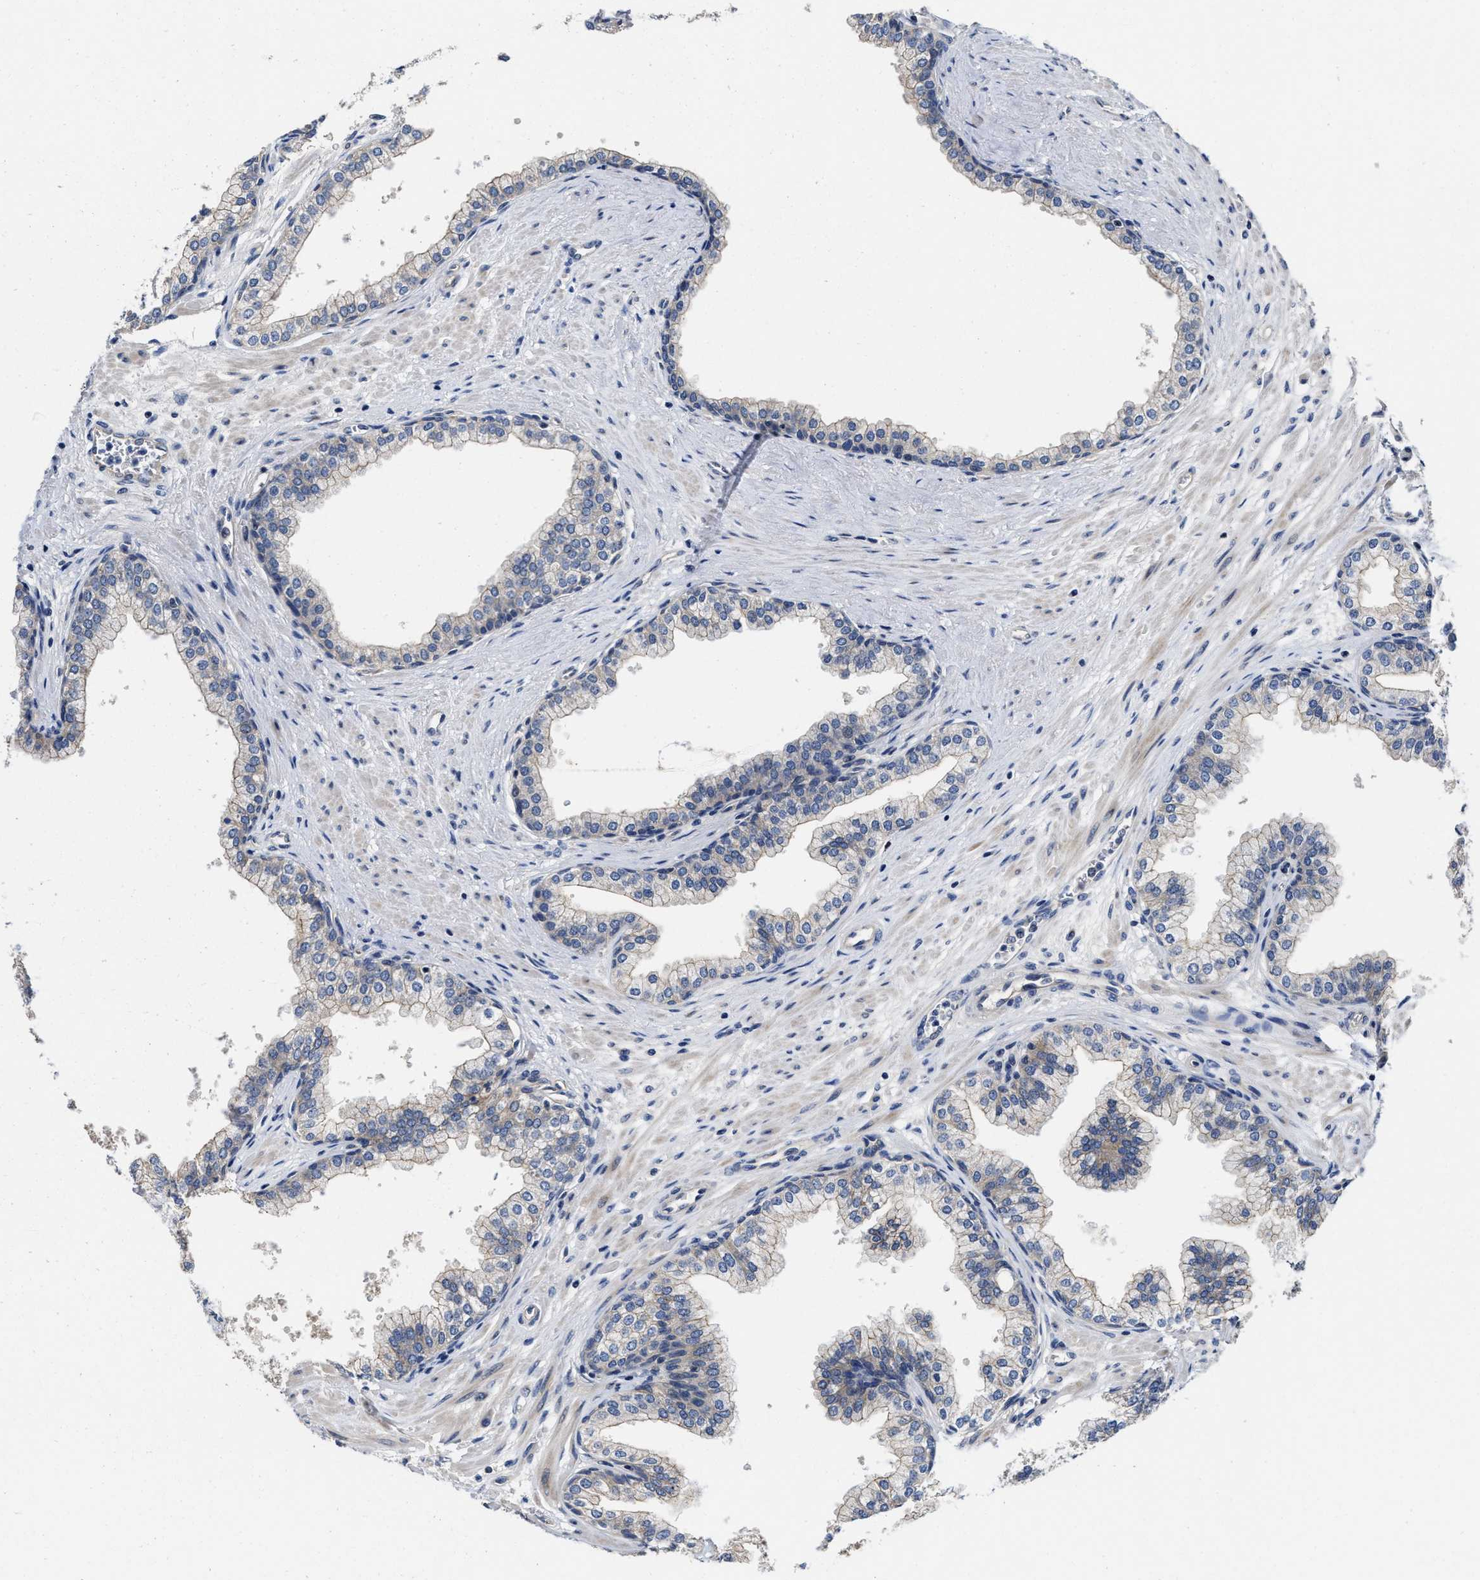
{"staining": {"intensity": "weak", "quantity": "<25%", "location": "cytoplasmic/membranous"}, "tissue": "prostate", "cell_type": "Glandular cells", "image_type": "normal", "snomed": [{"axis": "morphology", "description": "Normal tissue, NOS"}, {"axis": "morphology", "description": "Urothelial carcinoma, Low grade"}, {"axis": "topography", "description": "Urinary bladder"}, {"axis": "topography", "description": "Prostate"}], "caption": "IHC of benign prostate demonstrates no positivity in glandular cells. (DAB (3,3'-diaminobenzidine) immunohistochemistry (IHC) with hematoxylin counter stain).", "gene": "TRAF6", "patient": {"sex": "male", "age": 60}}